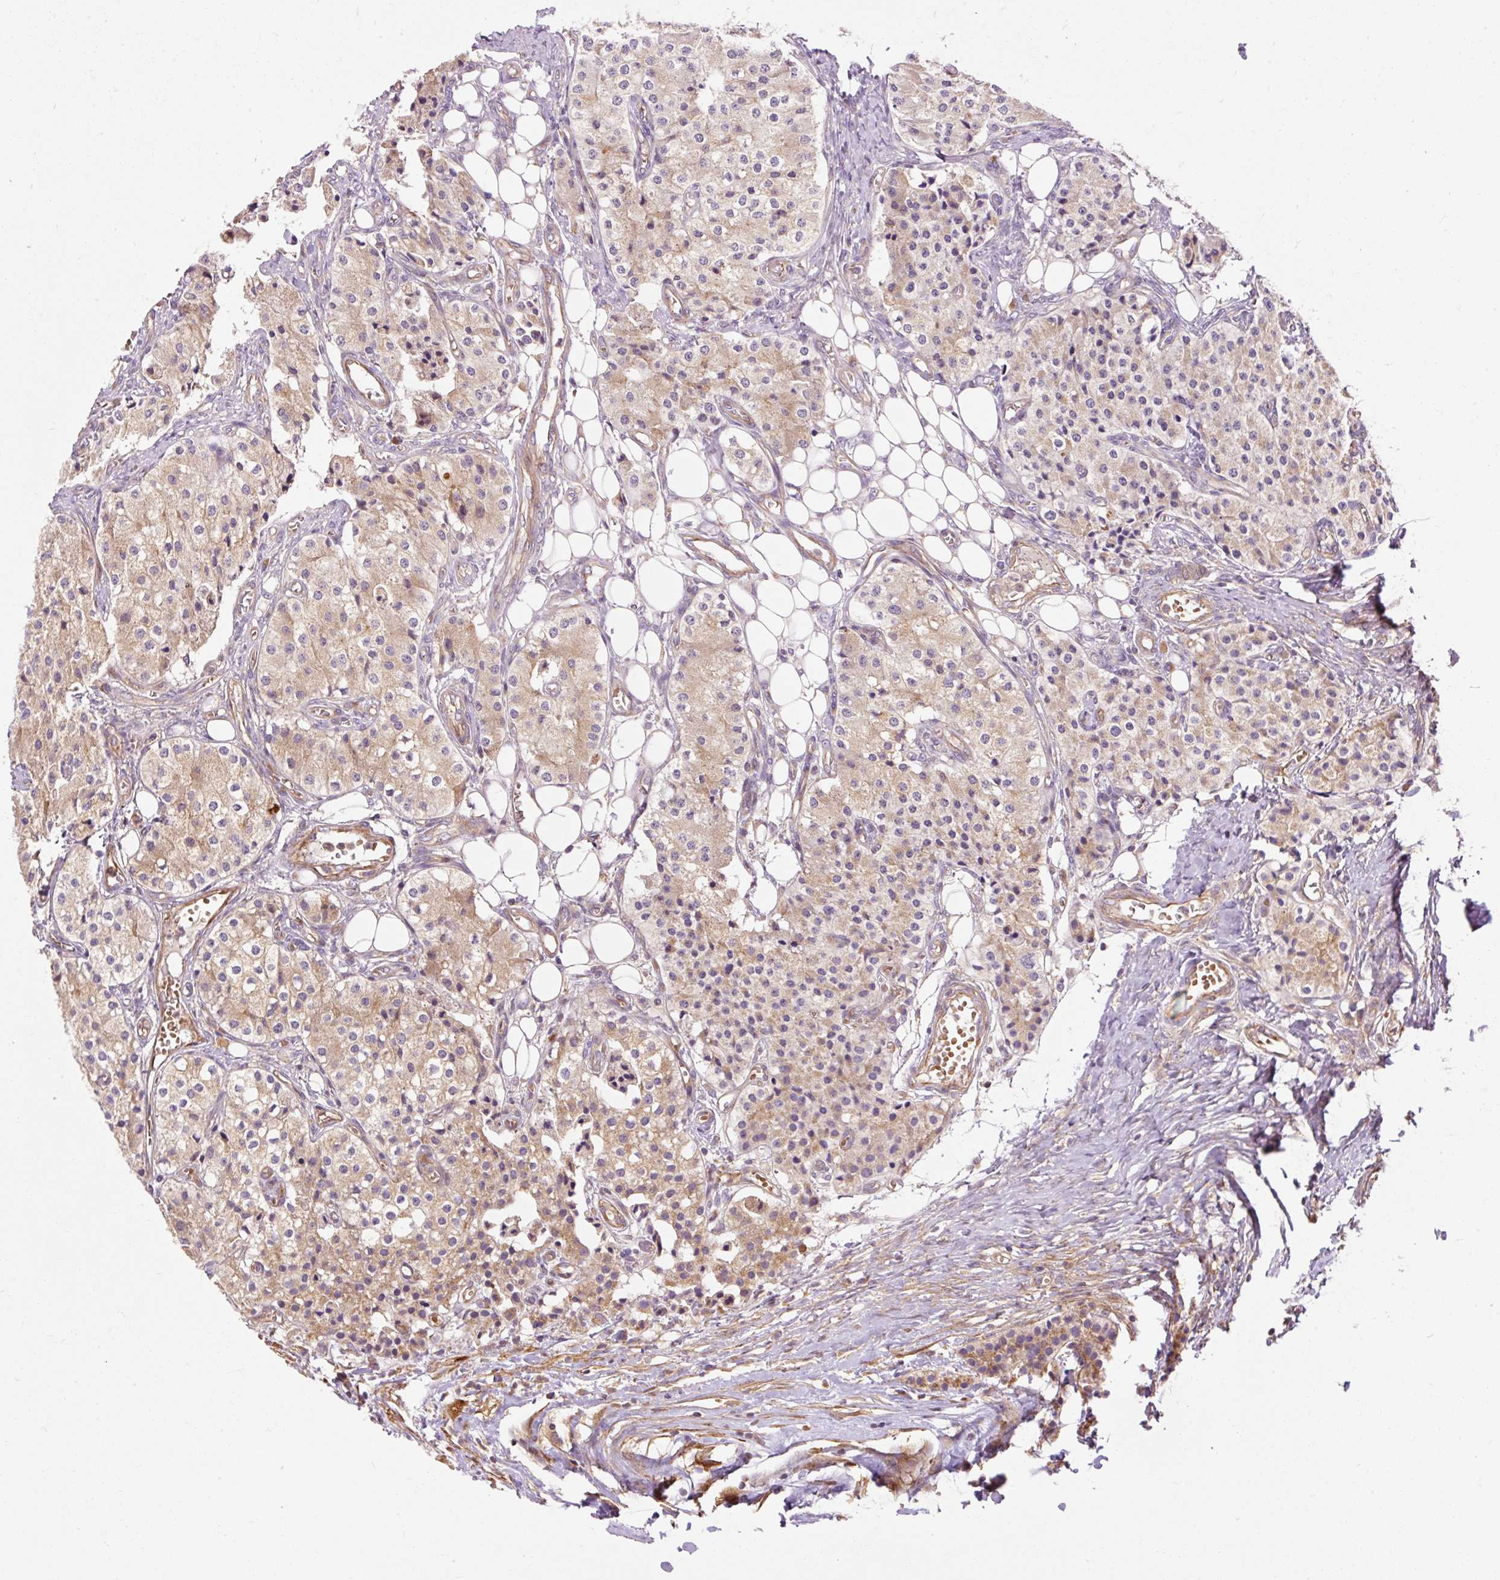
{"staining": {"intensity": "weak", "quantity": "25%-75%", "location": "cytoplasmic/membranous"}, "tissue": "carcinoid", "cell_type": "Tumor cells", "image_type": "cancer", "snomed": [{"axis": "morphology", "description": "Carcinoid, malignant, NOS"}, {"axis": "topography", "description": "Colon"}], "caption": "This photomicrograph shows carcinoid stained with immunohistochemistry (IHC) to label a protein in brown. The cytoplasmic/membranous of tumor cells show weak positivity for the protein. Nuclei are counter-stained blue.", "gene": "RIPOR3", "patient": {"sex": "female", "age": 52}}